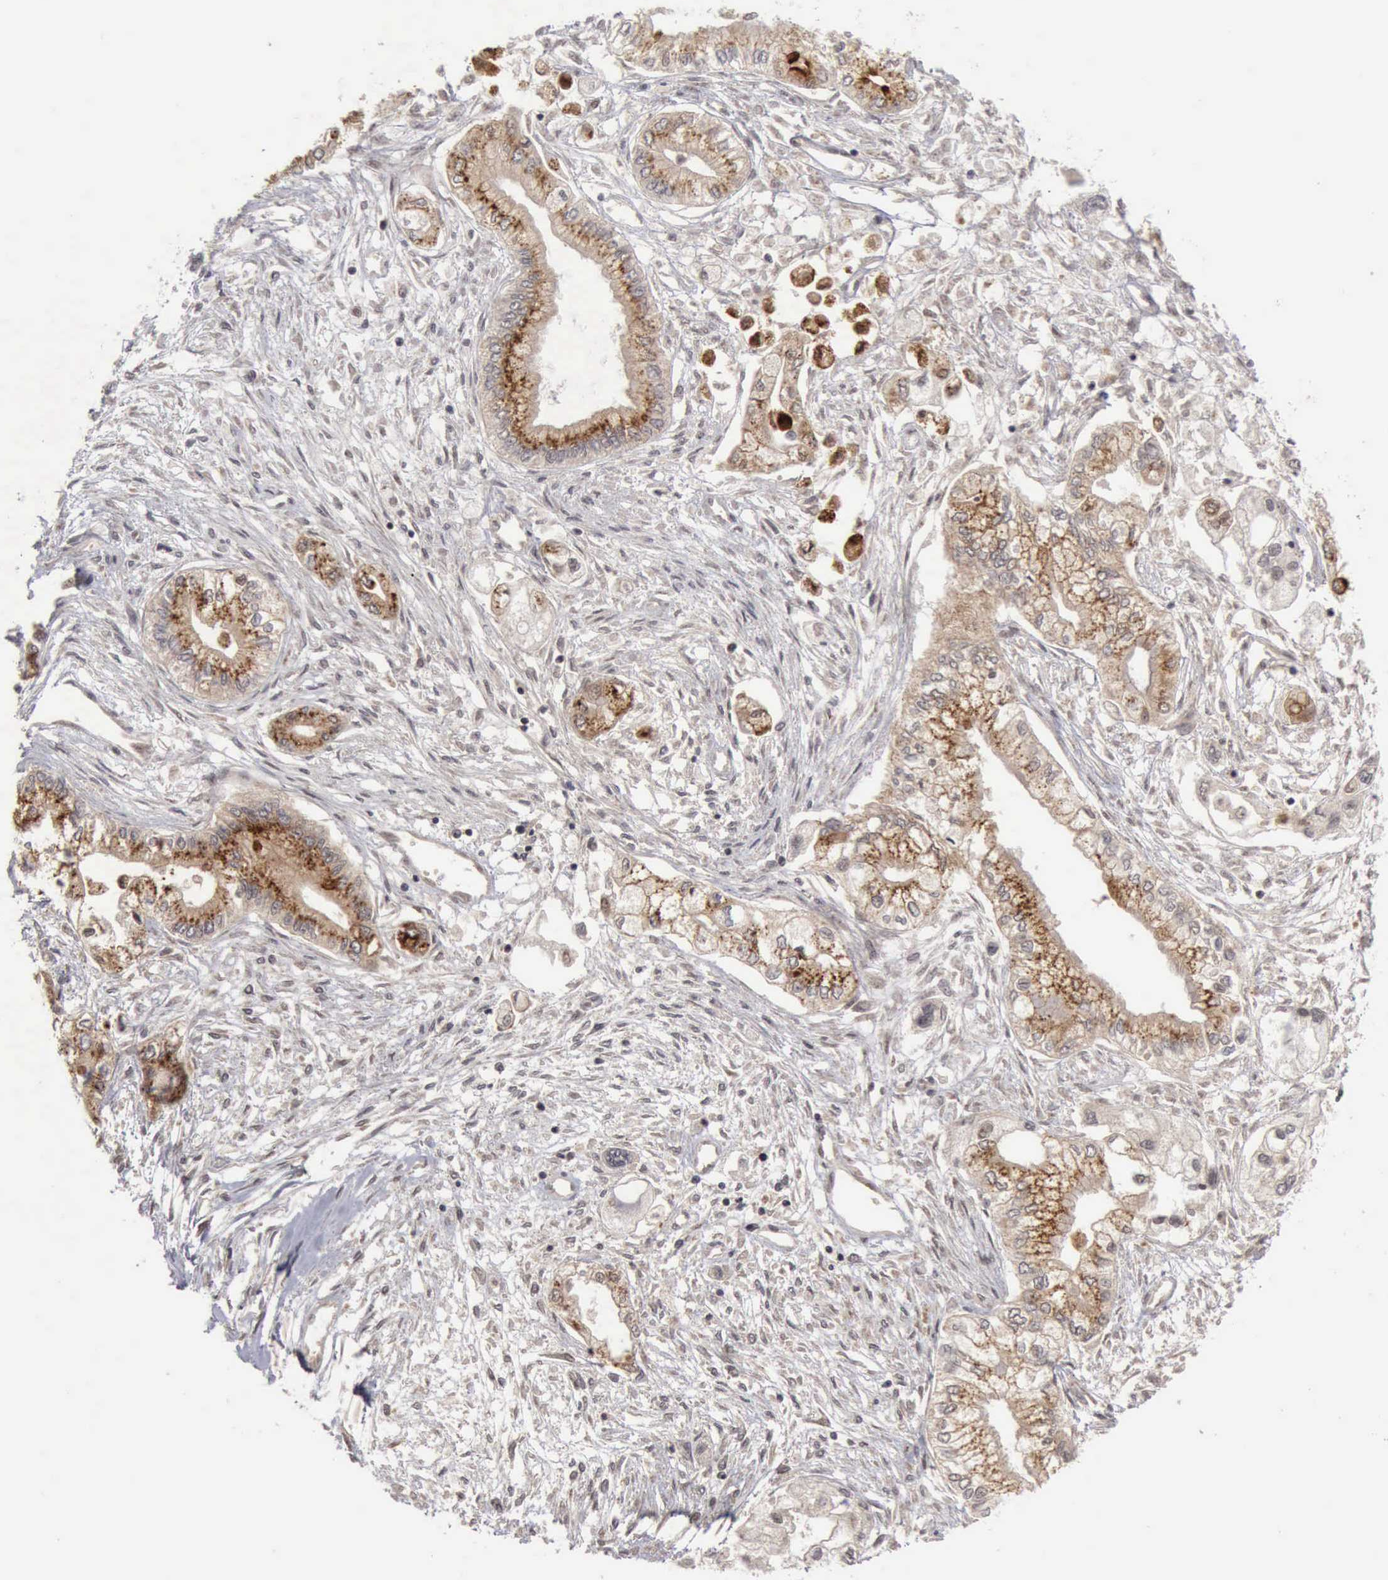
{"staining": {"intensity": "moderate", "quantity": ">75%", "location": "cytoplasmic/membranous"}, "tissue": "pancreatic cancer", "cell_type": "Tumor cells", "image_type": "cancer", "snomed": [{"axis": "morphology", "description": "Adenocarcinoma, NOS"}, {"axis": "topography", "description": "Pancreas"}], "caption": "Pancreatic cancer (adenocarcinoma) was stained to show a protein in brown. There is medium levels of moderate cytoplasmic/membranous staining in approximately >75% of tumor cells. (Stains: DAB (3,3'-diaminobenzidine) in brown, nuclei in blue, Microscopy: brightfield microscopy at high magnification).", "gene": "CDKN2A", "patient": {"sex": "male", "age": 79}}